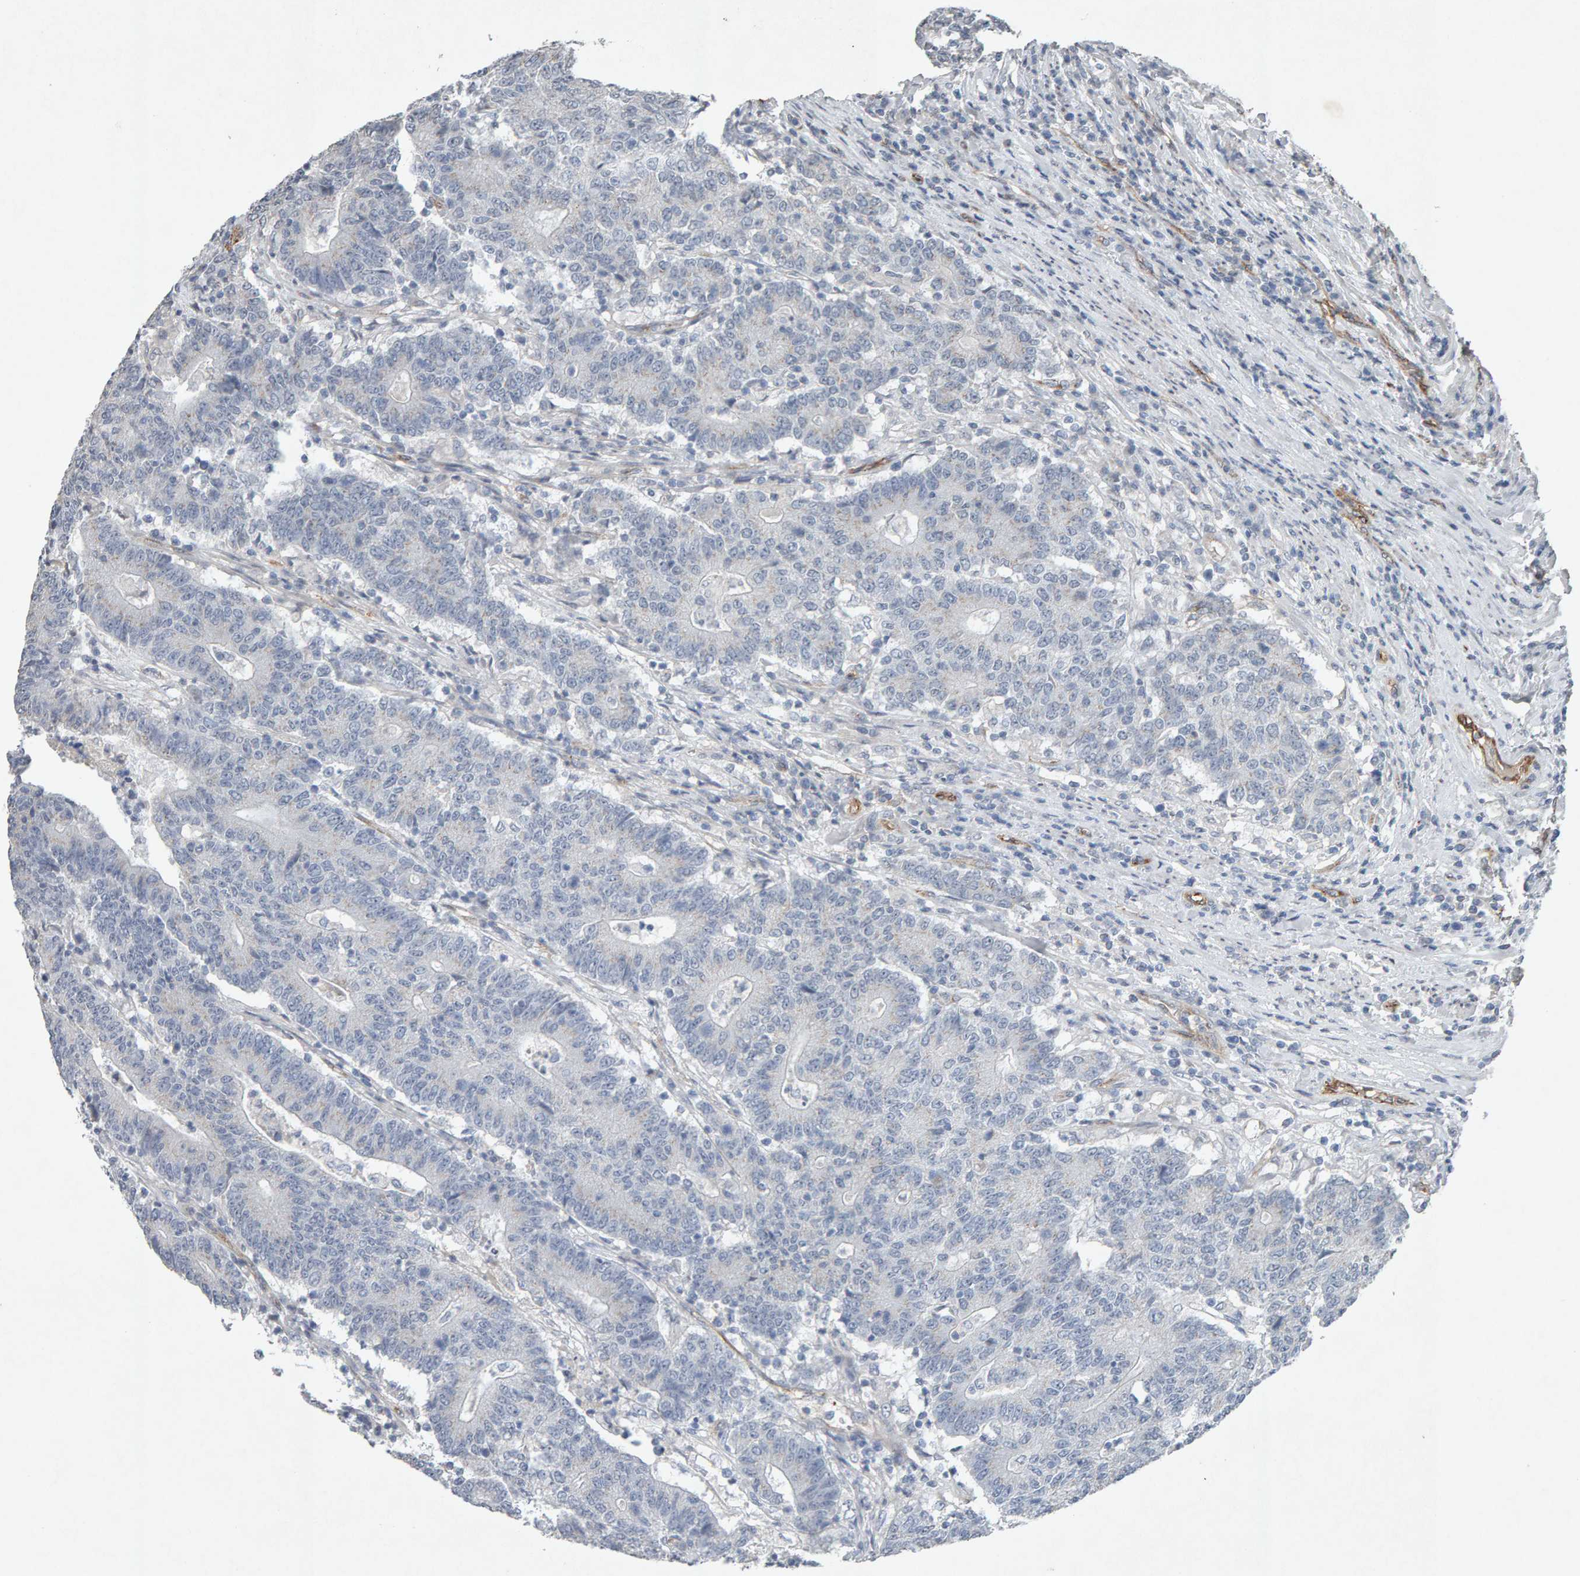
{"staining": {"intensity": "negative", "quantity": "none", "location": "none"}, "tissue": "colorectal cancer", "cell_type": "Tumor cells", "image_type": "cancer", "snomed": [{"axis": "morphology", "description": "Normal tissue, NOS"}, {"axis": "morphology", "description": "Adenocarcinoma, NOS"}, {"axis": "topography", "description": "Colon"}], "caption": "DAB (3,3'-diaminobenzidine) immunohistochemical staining of colorectal adenocarcinoma shows no significant expression in tumor cells.", "gene": "PTPRM", "patient": {"sex": "female", "age": 75}}